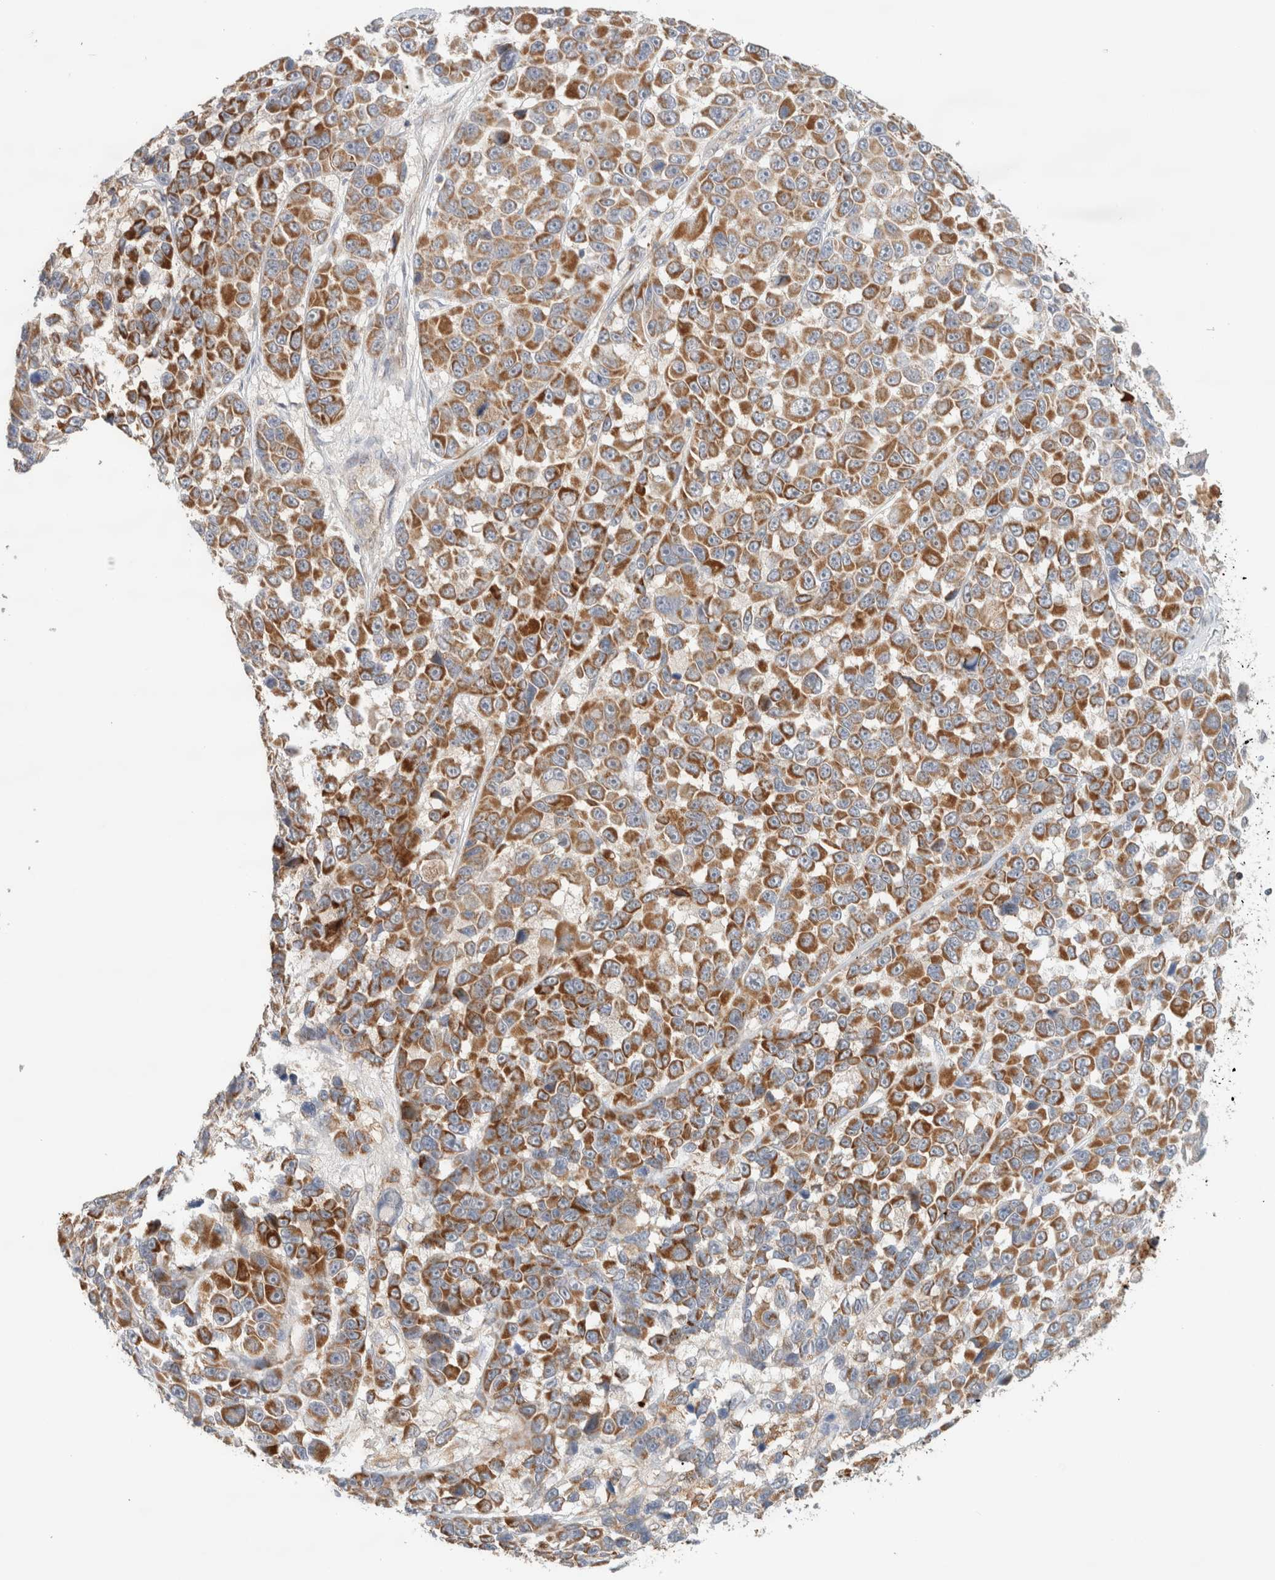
{"staining": {"intensity": "strong", "quantity": ">75%", "location": "cytoplasmic/membranous"}, "tissue": "melanoma", "cell_type": "Tumor cells", "image_type": "cancer", "snomed": [{"axis": "morphology", "description": "Malignant melanoma, NOS"}, {"axis": "topography", "description": "Skin"}], "caption": "Protein expression analysis of melanoma demonstrates strong cytoplasmic/membranous staining in approximately >75% of tumor cells. The staining was performed using DAB to visualize the protein expression in brown, while the nuclei were stained in blue with hematoxylin (Magnification: 20x).", "gene": "MRM3", "patient": {"sex": "male", "age": 53}}